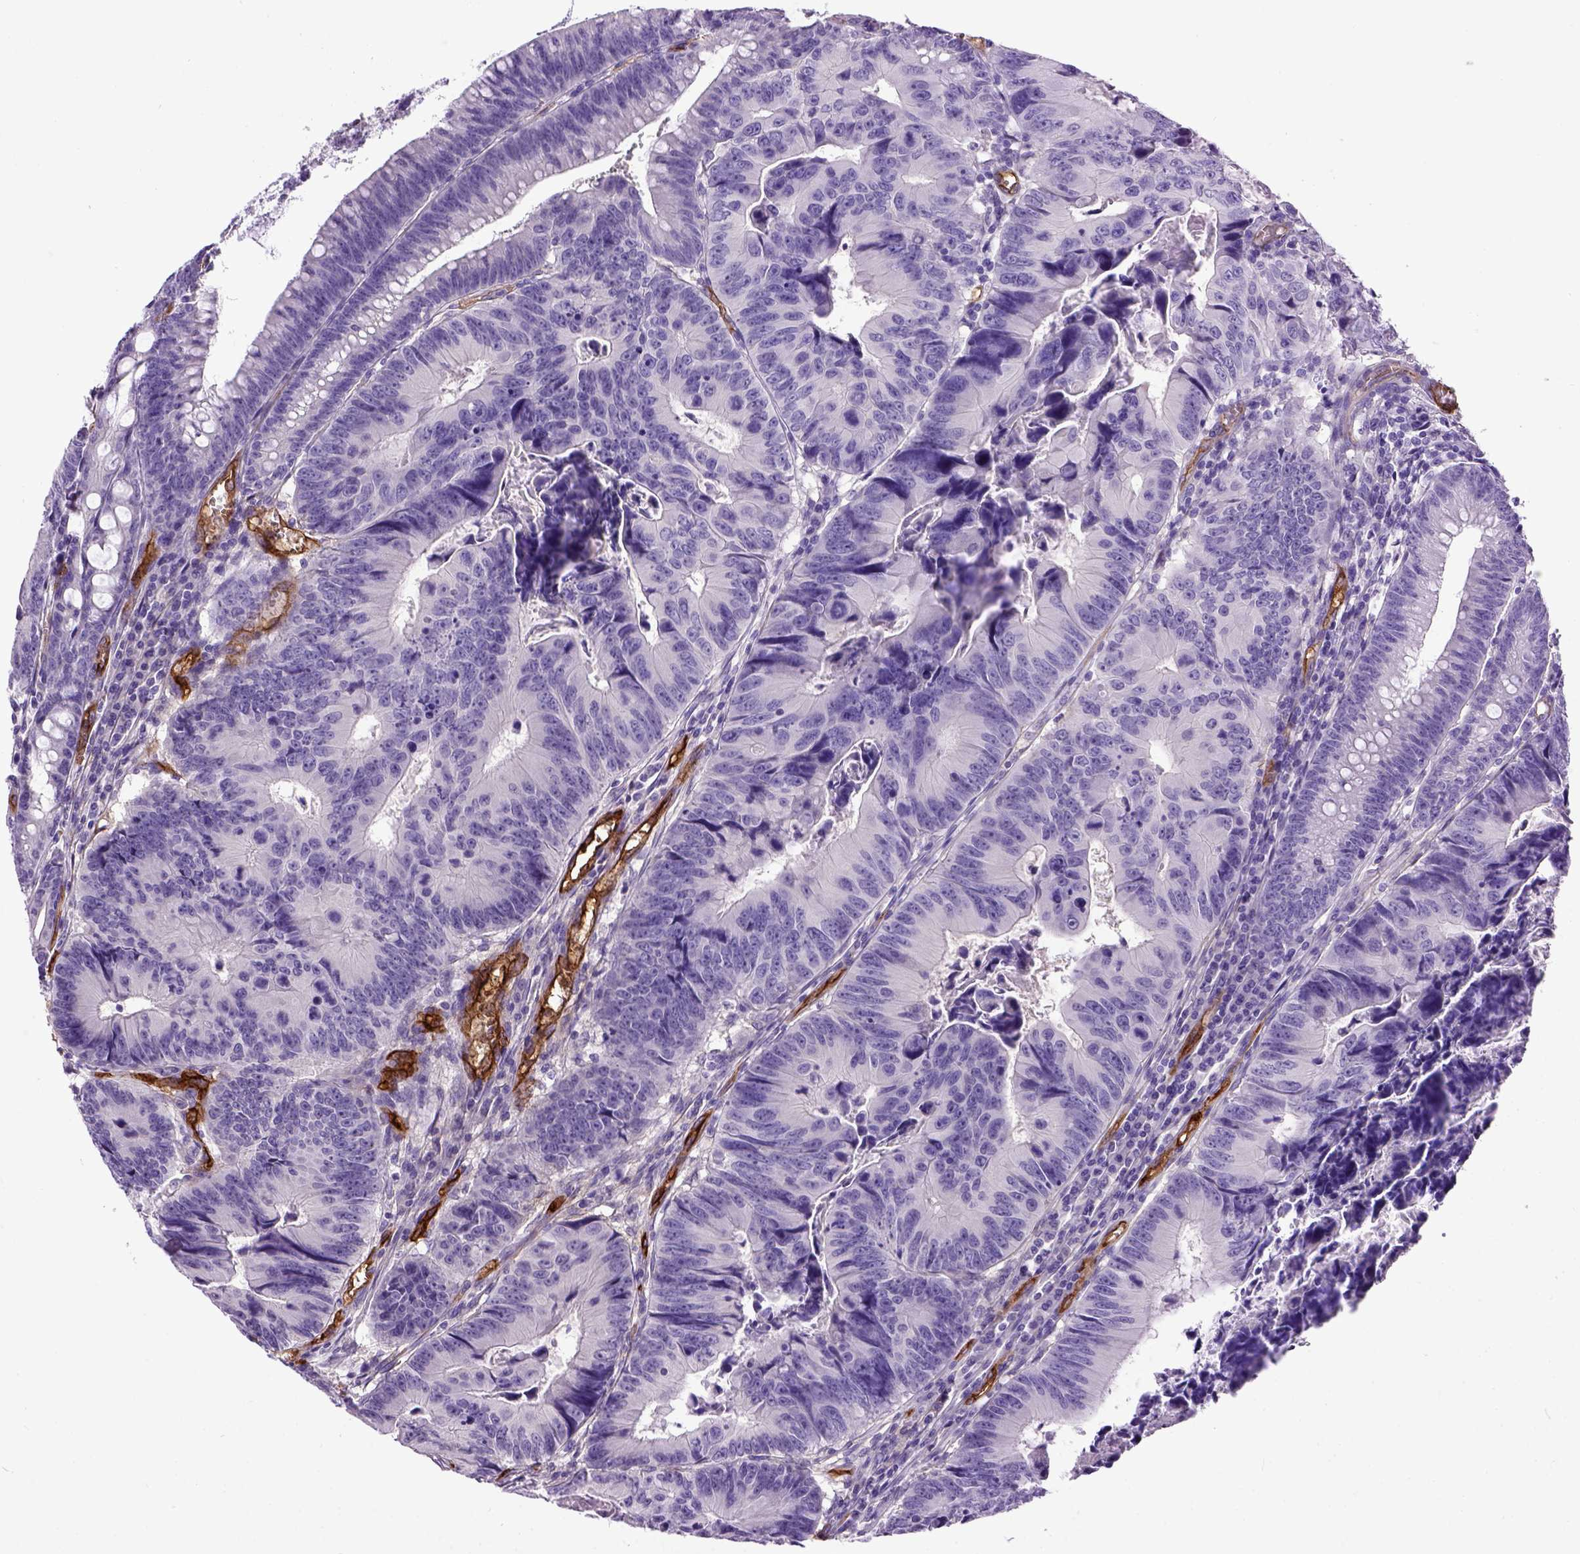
{"staining": {"intensity": "negative", "quantity": "none", "location": "none"}, "tissue": "colorectal cancer", "cell_type": "Tumor cells", "image_type": "cancer", "snomed": [{"axis": "morphology", "description": "Adenocarcinoma, NOS"}, {"axis": "topography", "description": "Colon"}], "caption": "High power microscopy micrograph of an immunohistochemistry image of colorectal cancer, revealing no significant positivity in tumor cells. Nuclei are stained in blue.", "gene": "ENG", "patient": {"sex": "female", "age": 87}}